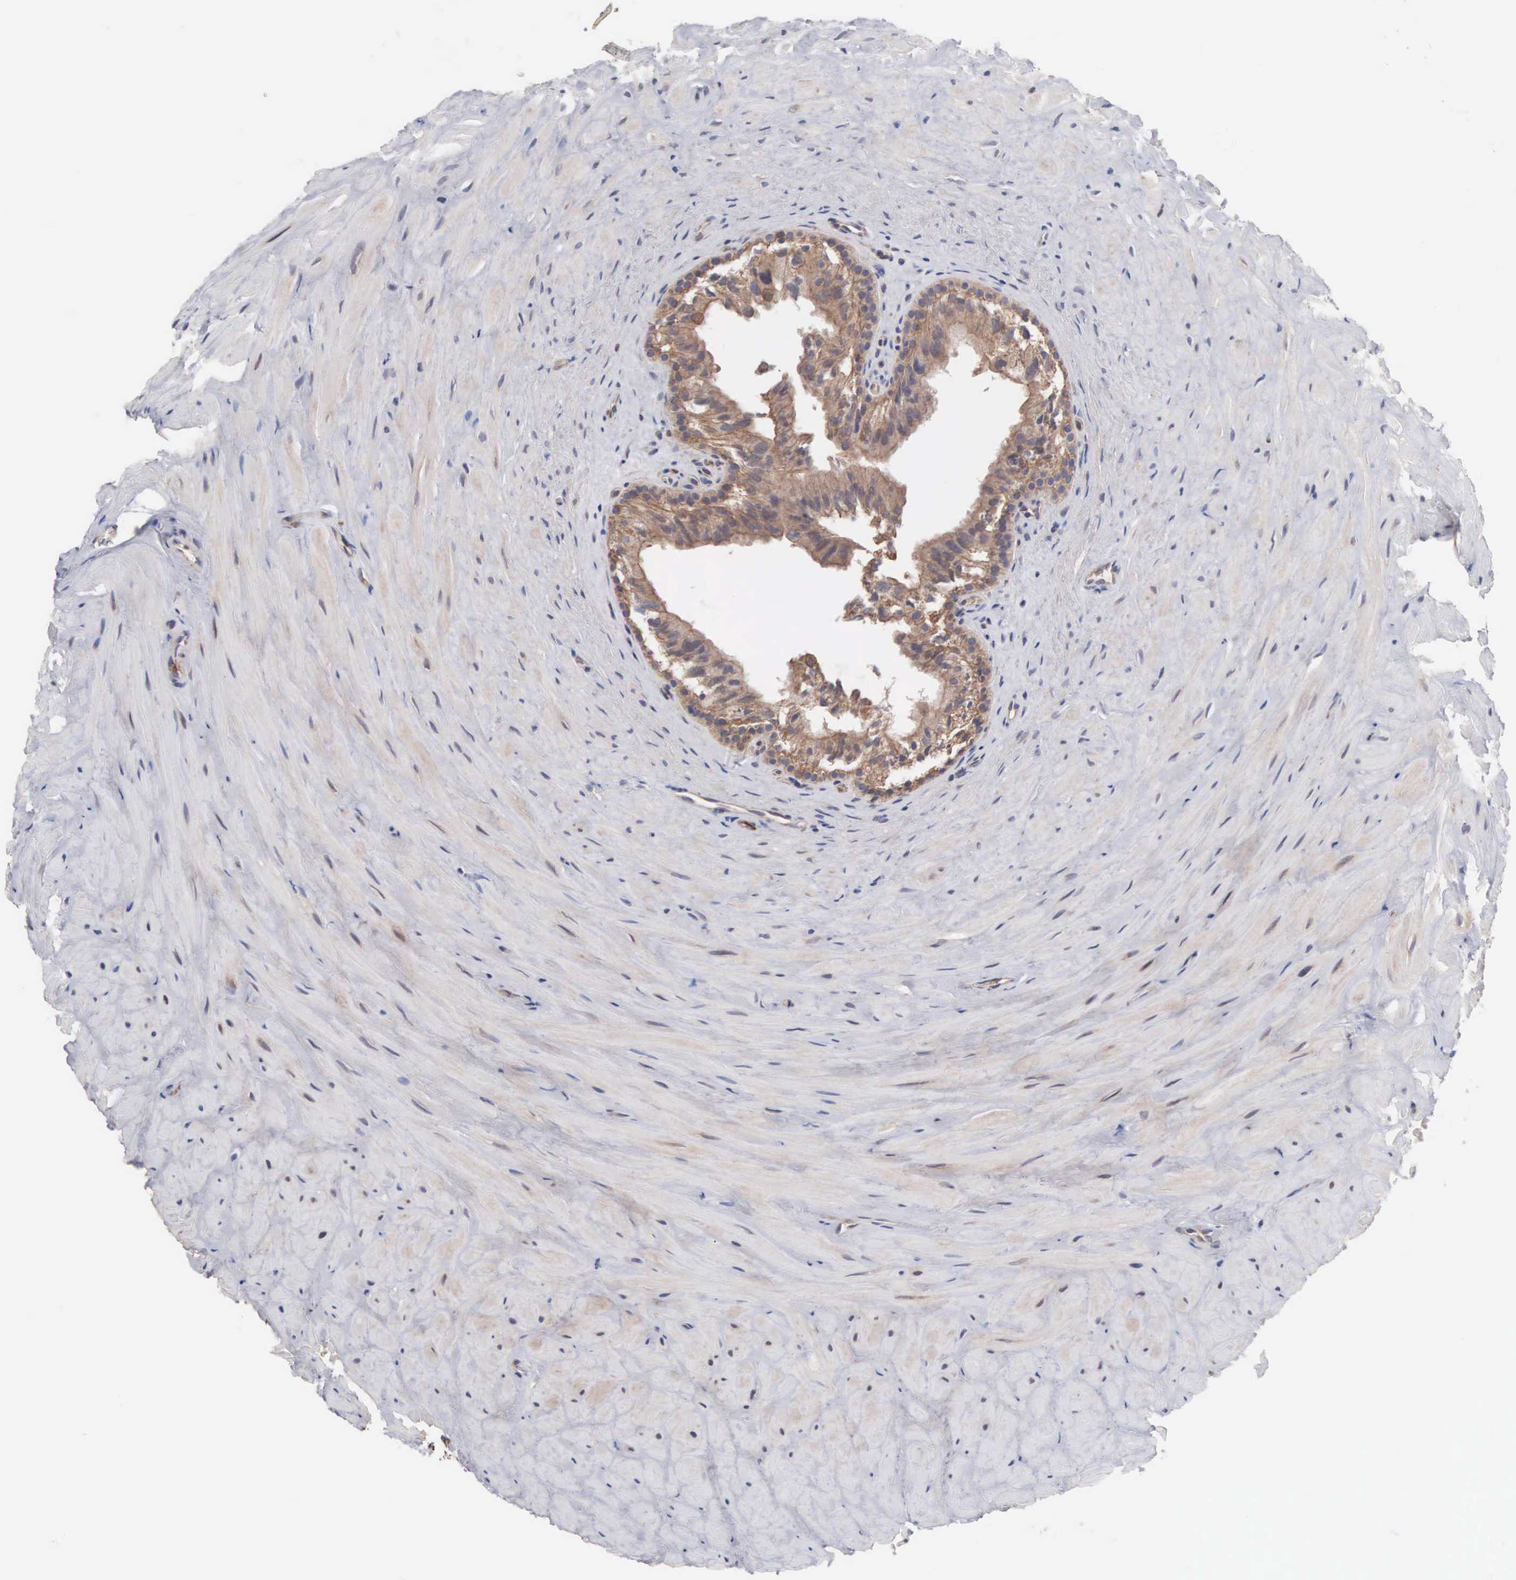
{"staining": {"intensity": "moderate", "quantity": ">75%", "location": "cytoplasmic/membranous"}, "tissue": "epididymis", "cell_type": "Glandular cells", "image_type": "normal", "snomed": [{"axis": "morphology", "description": "Normal tissue, NOS"}, {"axis": "topography", "description": "Epididymis"}], "caption": "High-magnification brightfield microscopy of unremarkable epididymis stained with DAB (3,3'-diaminobenzidine) (brown) and counterstained with hematoxylin (blue). glandular cells exhibit moderate cytoplasmic/membranous positivity is appreciated in about>75% of cells. (DAB (3,3'-diaminobenzidine) = brown stain, brightfield microscopy at high magnification).", "gene": "INF2", "patient": {"sex": "male", "age": 35}}